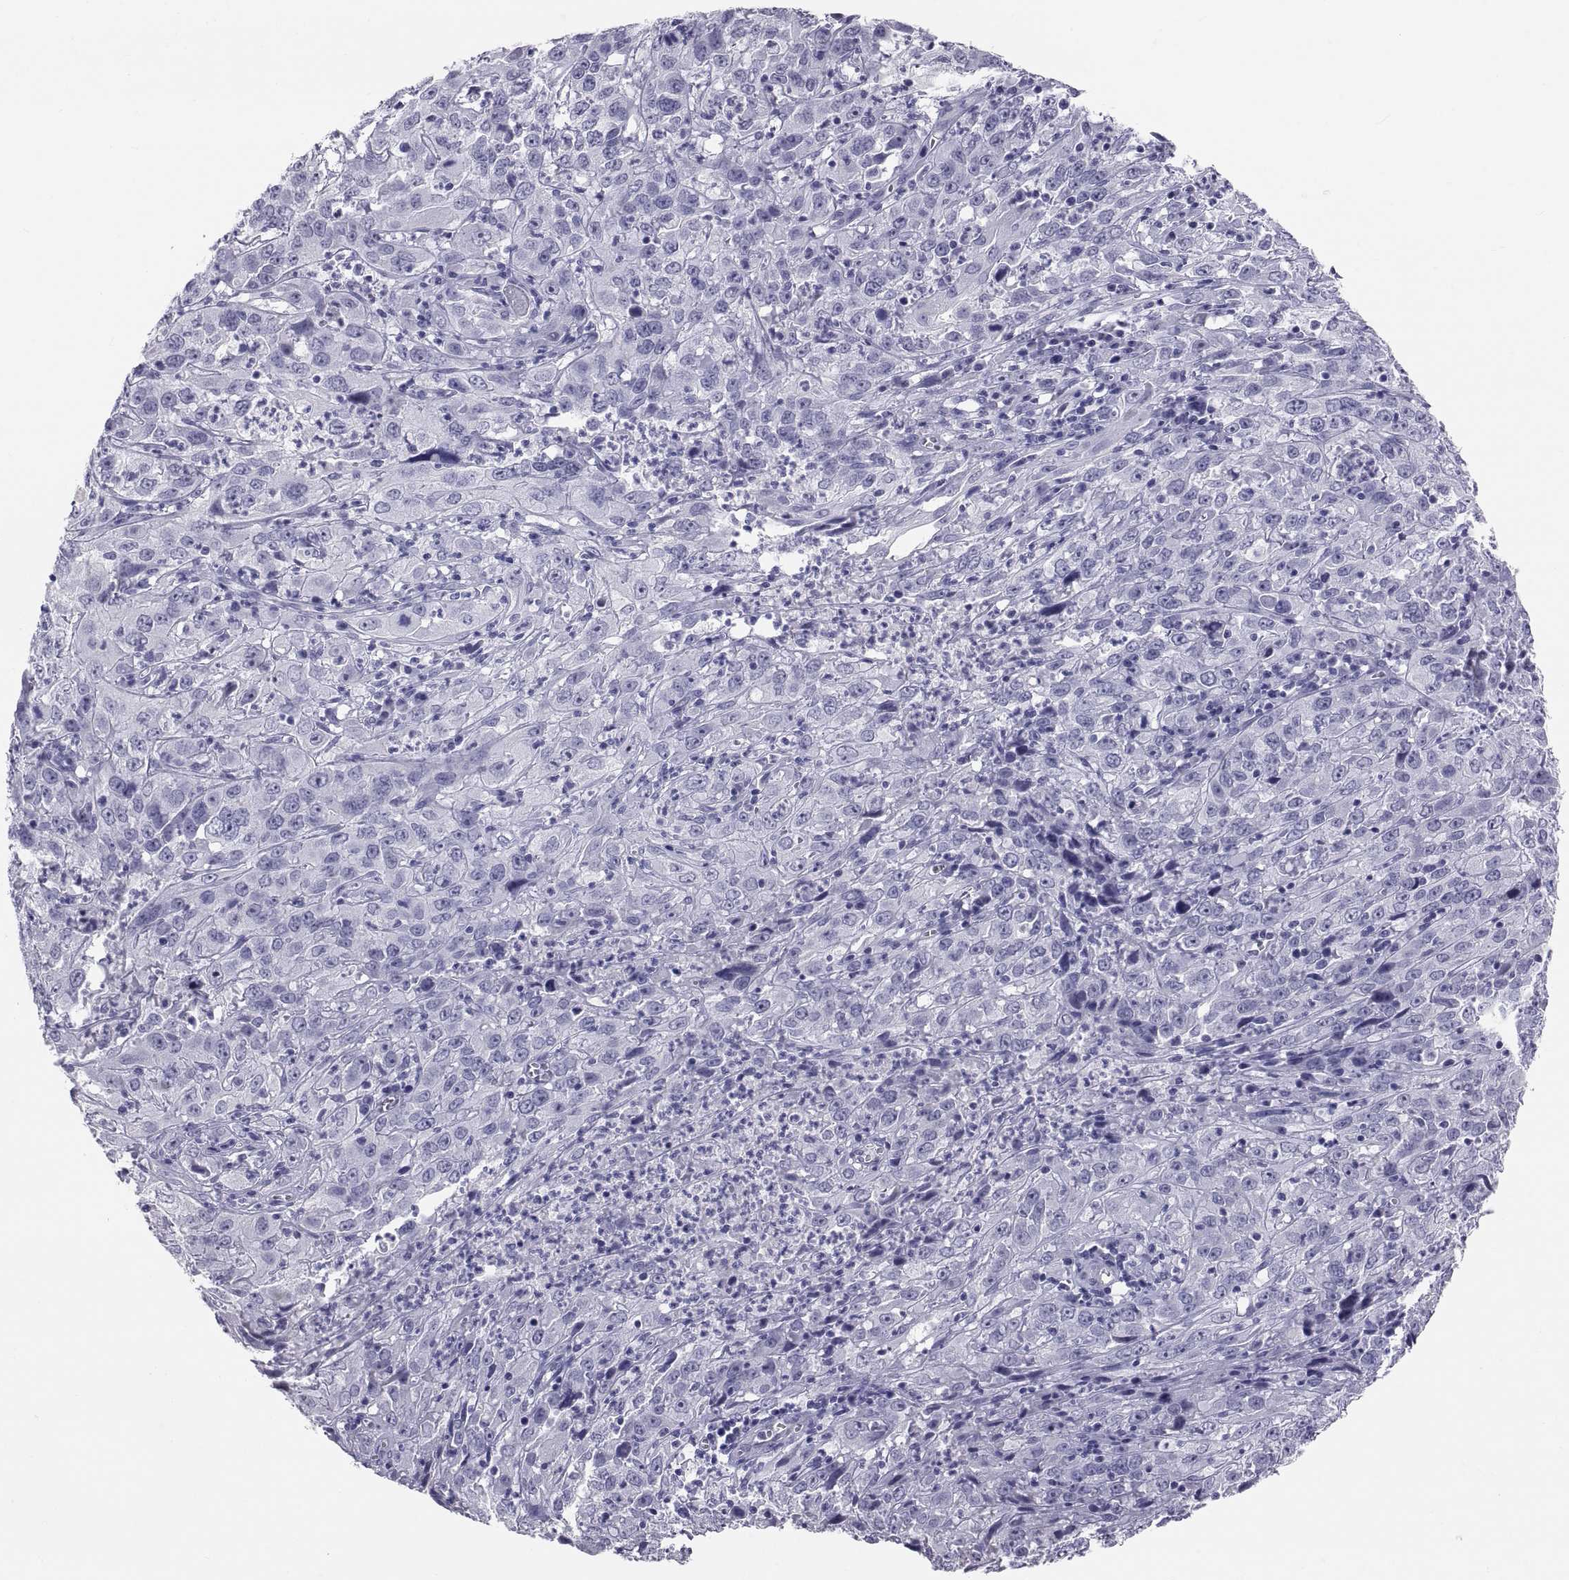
{"staining": {"intensity": "negative", "quantity": "none", "location": "none"}, "tissue": "cervical cancer", "cell_type": "Tumor cells", "image_type": "cancer", "snomed": [{"axis": "morphology", "description": "Squamous cell carcinoma, NOS"}, {"axis": "topography", "description": "Cervix"}], "caption": "IHC histopathology image of neoplastic tissue: cervical cancer stained with DAB (3,3'-diaminobenzidine) displays no significant protein positivity in tumor cells.", "gene": "FAM170A", "patient": {"sex": "female", "age": 32}}